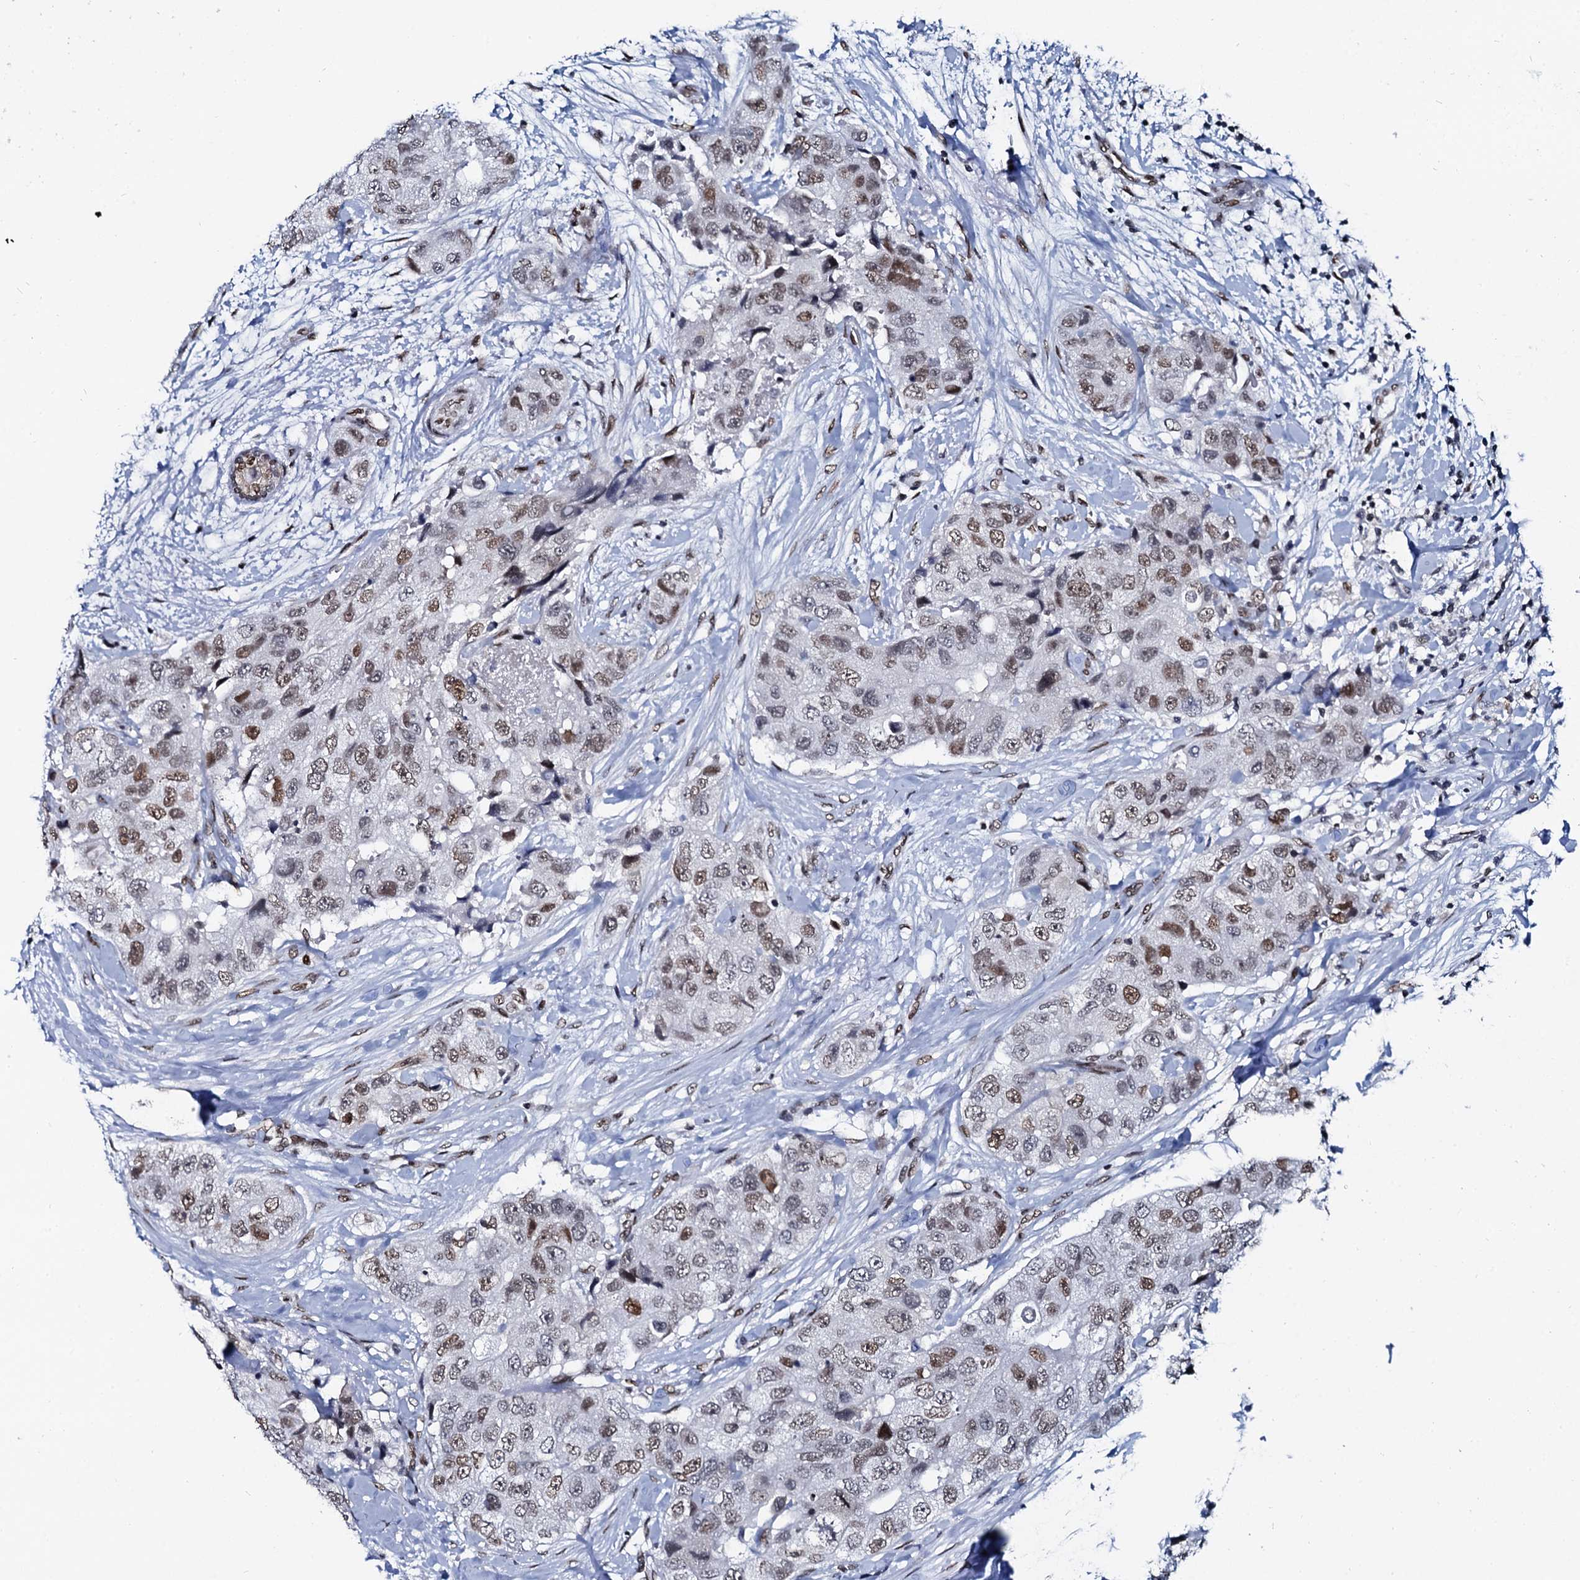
{"staining": {"intensity": "moderate", "quantity": "25%-75%", "location": "nuclear"}, "tissue": "breast cancer", "cell_type": "Tumor cells", "image_type": "cancer", "snomed": [{"axis": "morphology", "description": "Duct carcinoma"}, {"axis": "topography", "description": "Breast"}], "caption": "Infiltrating ductal carcinoma (breast) stained with a brown dye shows moderate nuclear positive expression in approximately 25%-75% of tumor cells.", "gene": "CMAS", "patient": {"sex": "female", "age": 62}}